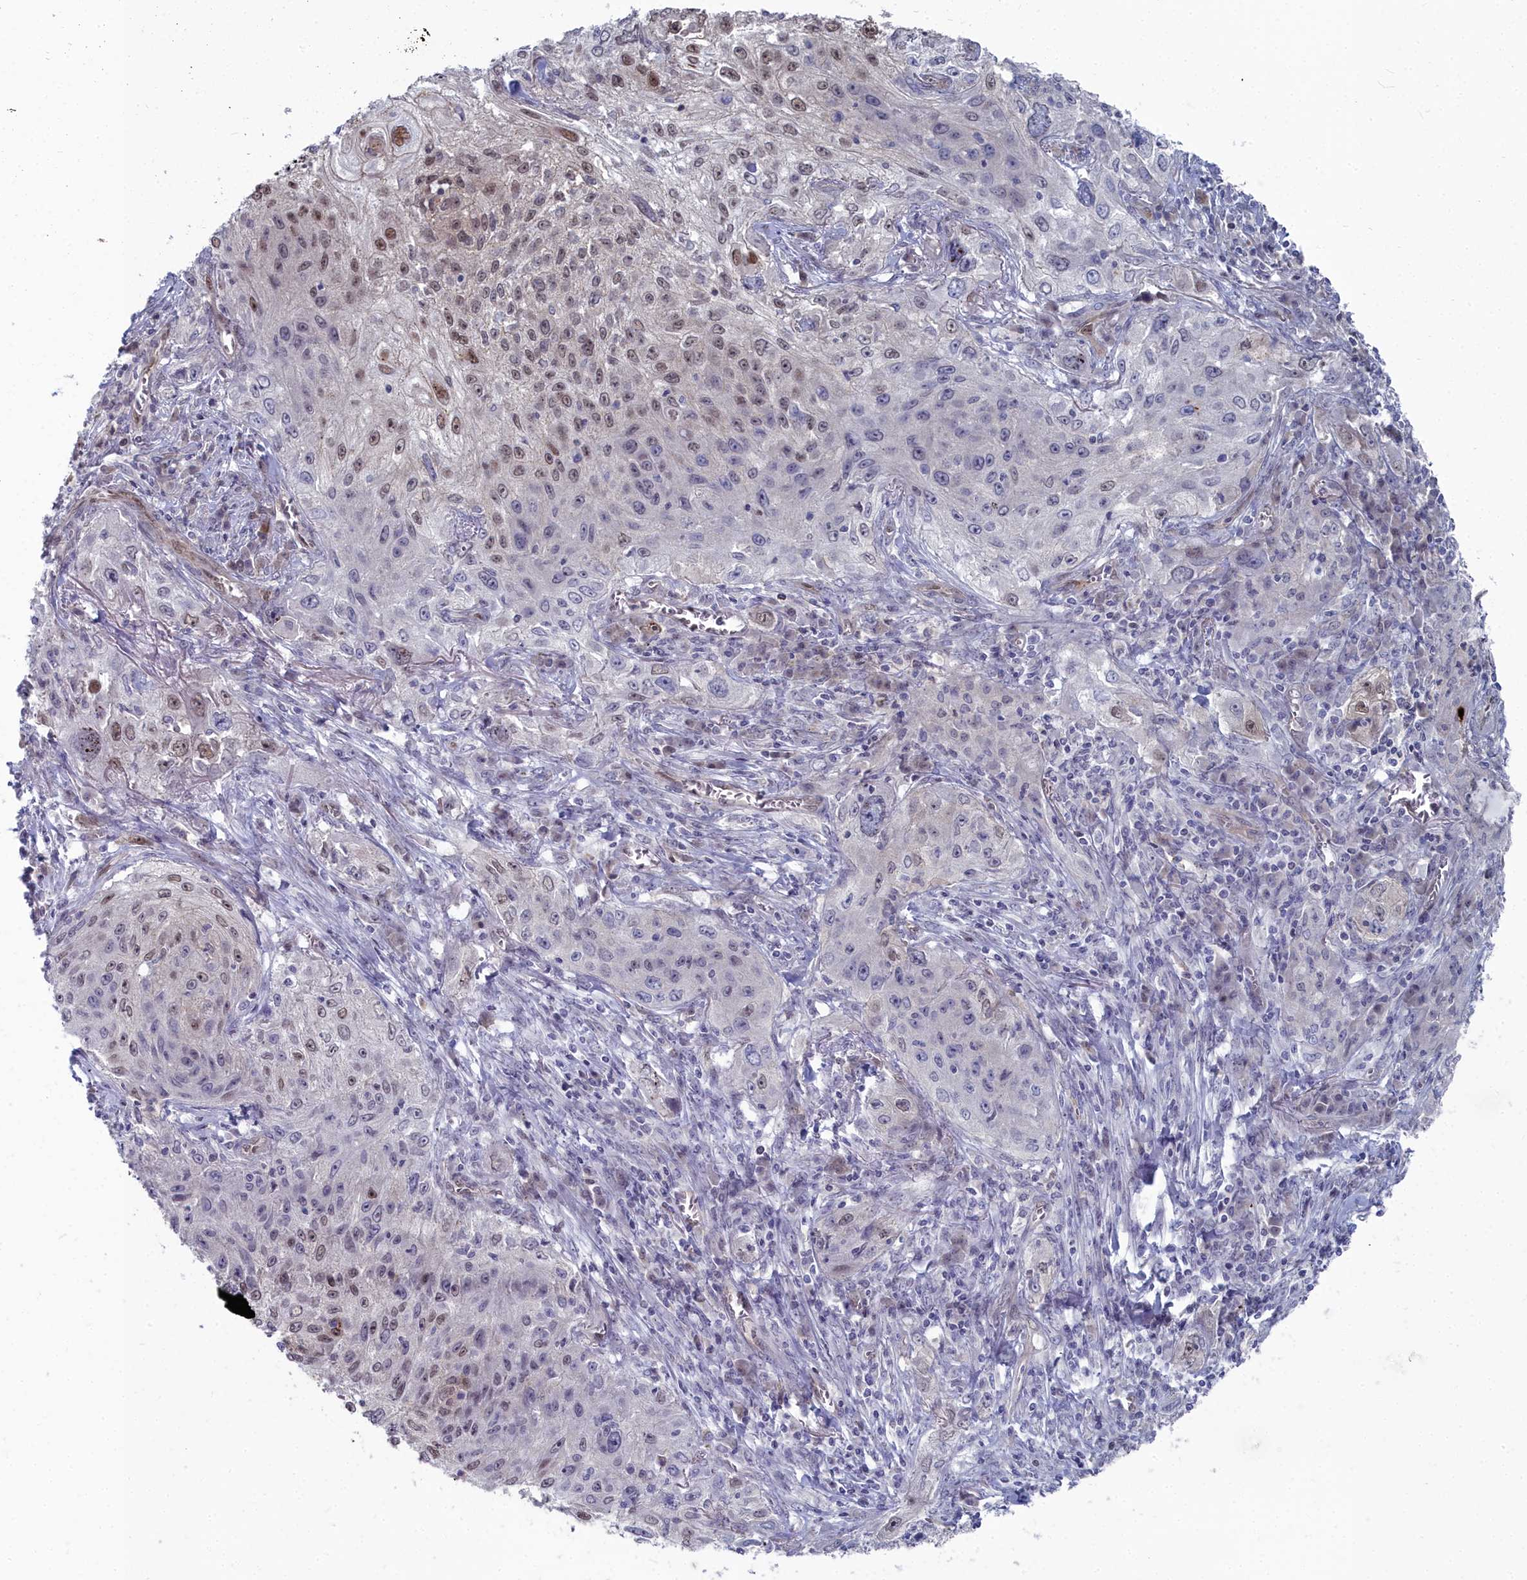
{"staining": {"intensity": "weak", "quantity": "25%-75%", "location": "nuclear"}, "tissue": "lung cancer", "cell_type": "Tumor cells", "image_type": "cancer", "snomed": [{"axis": "morphology", "description": "Squamous cell carcinoma, NOS"}, {"axis": "topography", "description": "Lung"}], "caption": "Protein expression analysis of squamous cell carcinoma (lung) exhibits weak nuclear expression in approximately 25%-75% of tumor cells.", "gene": "RPS27A", "patient": {"sex": "female", "age": 69}}